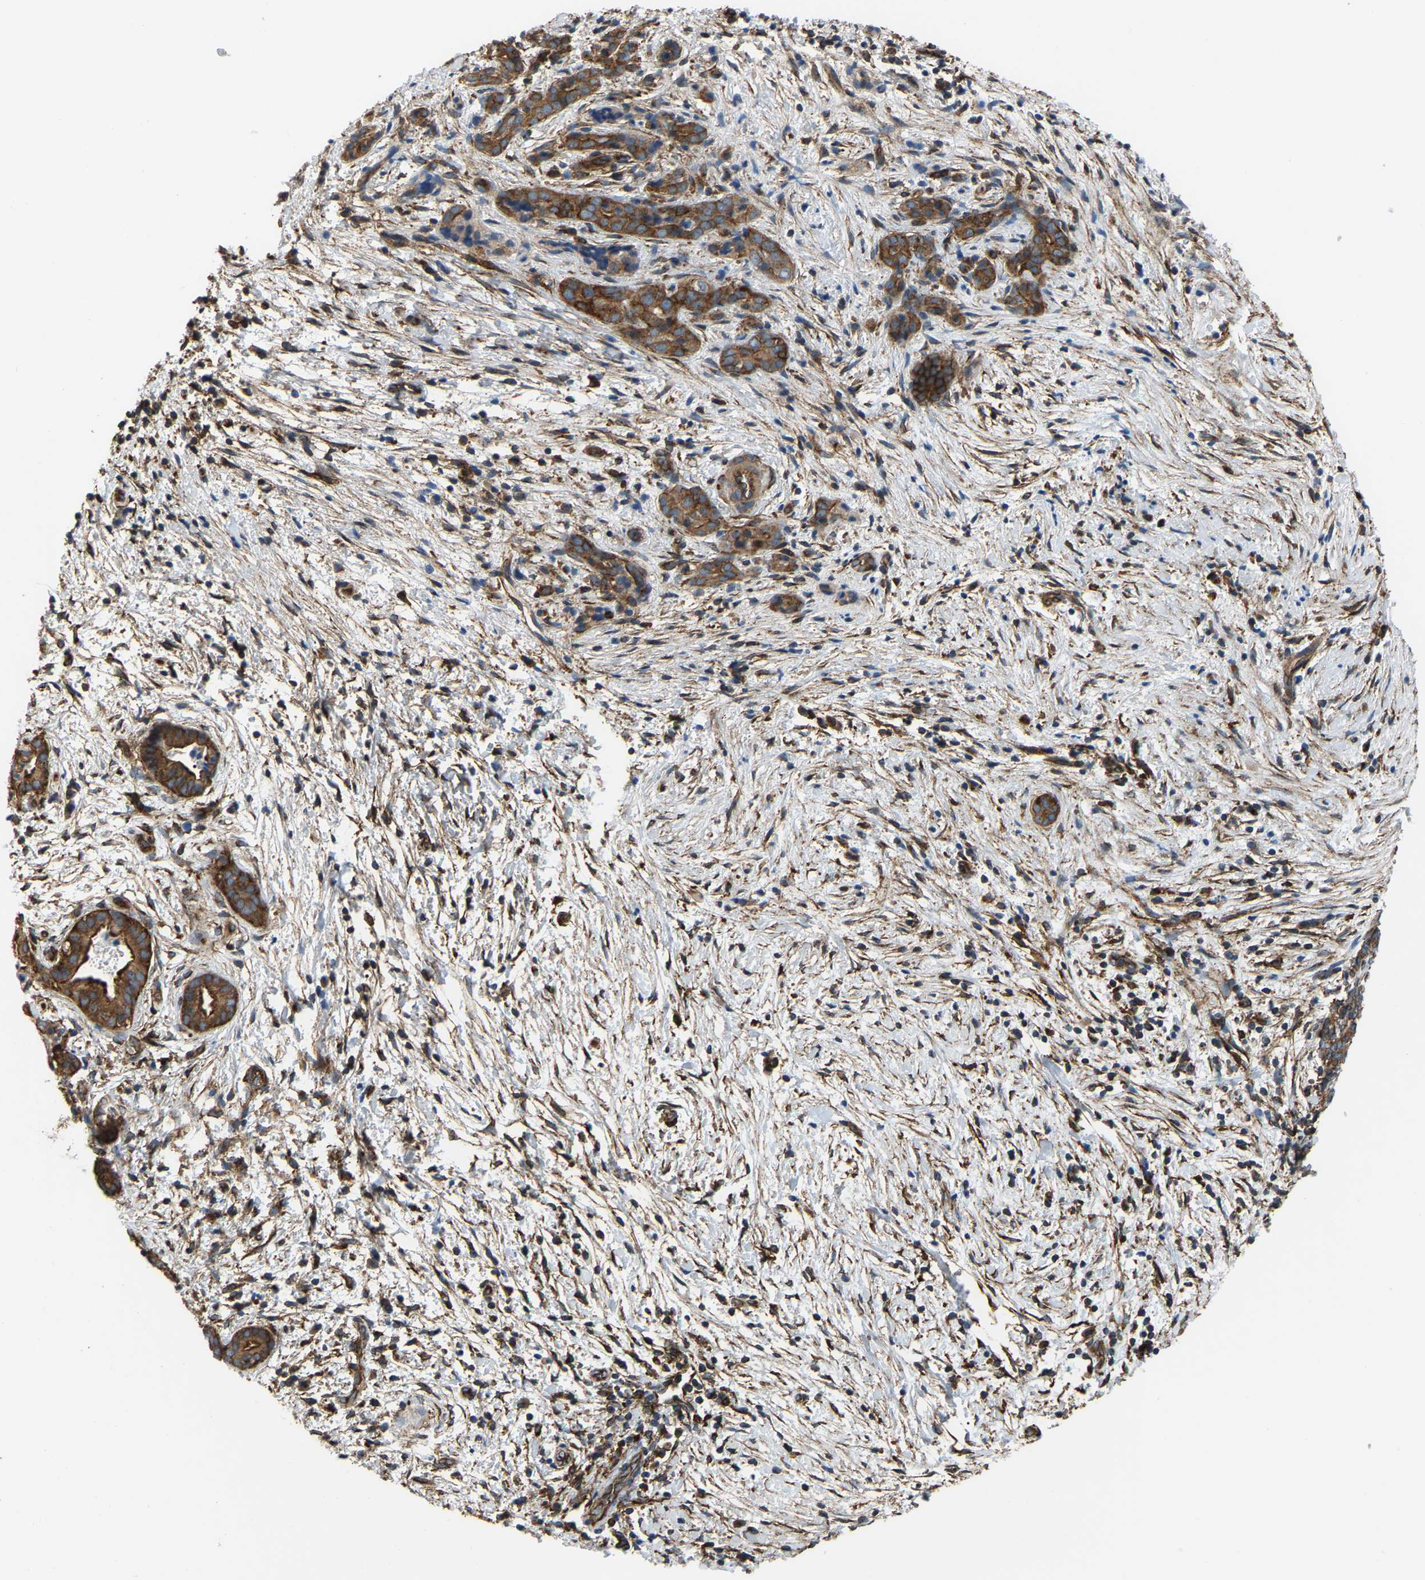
{"staining": {"intensity": "strong", "quantity": ">75%", "location": "cytoplasmic/membranous"}, "tissue": "pancreatic cancer", "cell_type": "Tumor cells", "image_type": "cancer", "snomed": [{"axis": "morphology", "description": "Adenocarcinoma, NOS"}, {"axis": "topography", "description": "Pancreas"}], "caption": "Immunohistochemical staining of human adenocarcinoma (pancreatic) demonstrates strong cytoplasmic/membranous protein positivity in approximately >75% of tumor cells. The staining was performed using DAB to visualize the protein expression in brown, while the nuclei were stained in blue with hematoxylin (Magnification: 20x).", "gene": "PICALM", "patient": {"sex": "female", "age": 70}}